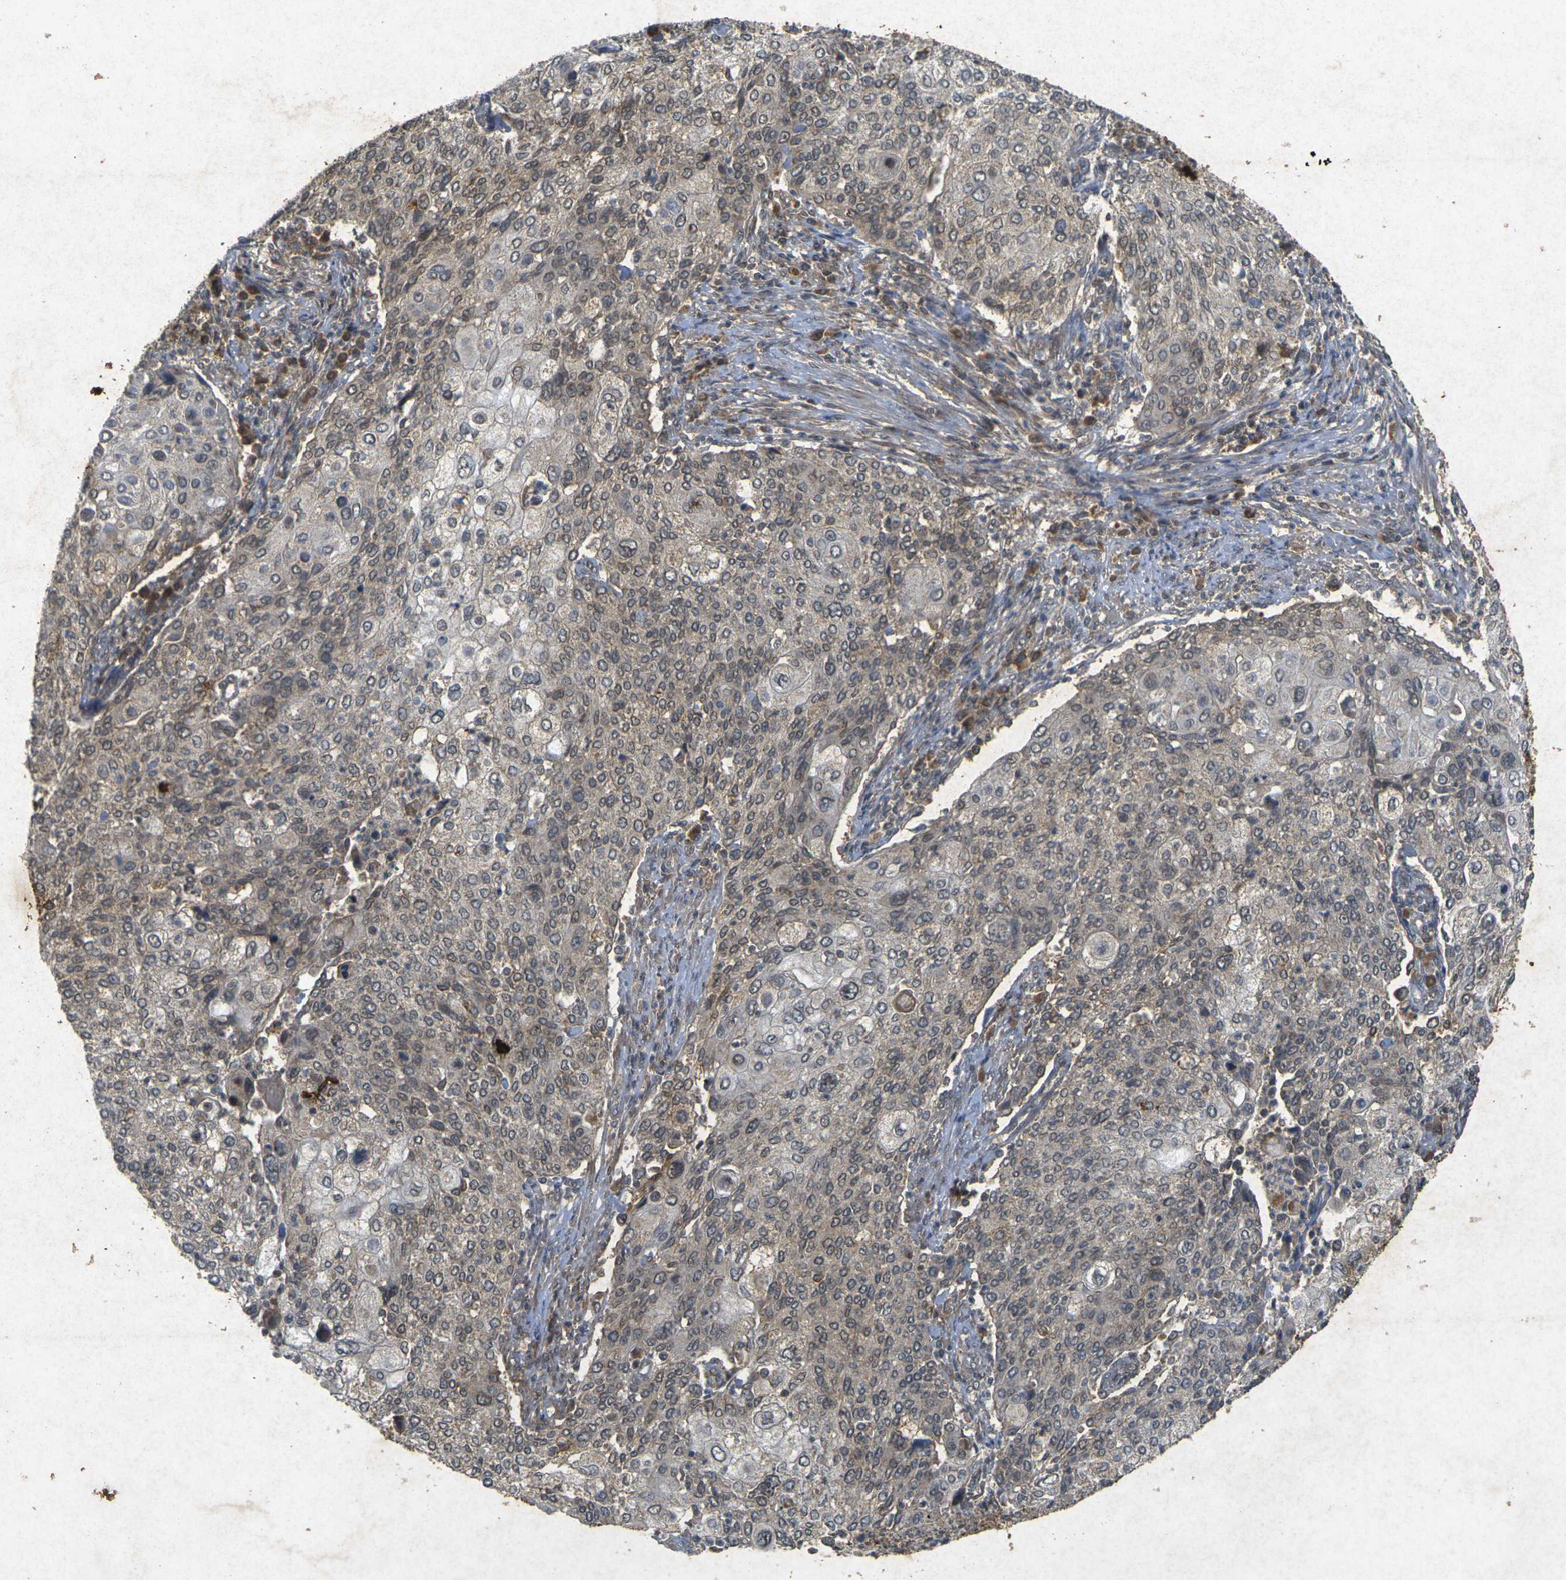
{"staining": {"intensity": "weak", "quantity": "25%-75%", "location": "cytoplasmic/membranous"}, "tissue": "cervical cancer", "cell_type": "Tumor cells", "image_type": "cancer", "snomed": [{"axis": "morphology", "description": "Squamous cell carcinoma, NOS"}, {"axis": "topography", "description": "Cervix"}], "caption": "Immunohistochemistry (IHC) histopathology image of neoplastic tissue: human cervical squamous cell carcinoma stained using IHC displays low levels of weak protein expression localized specifically in the cytoplasmic/membranous of tumor cells, appearing as a cytoplasmic/membranous brown color.", "gene": "ERN1", "patient": {"sex": "female", "age": 40}}